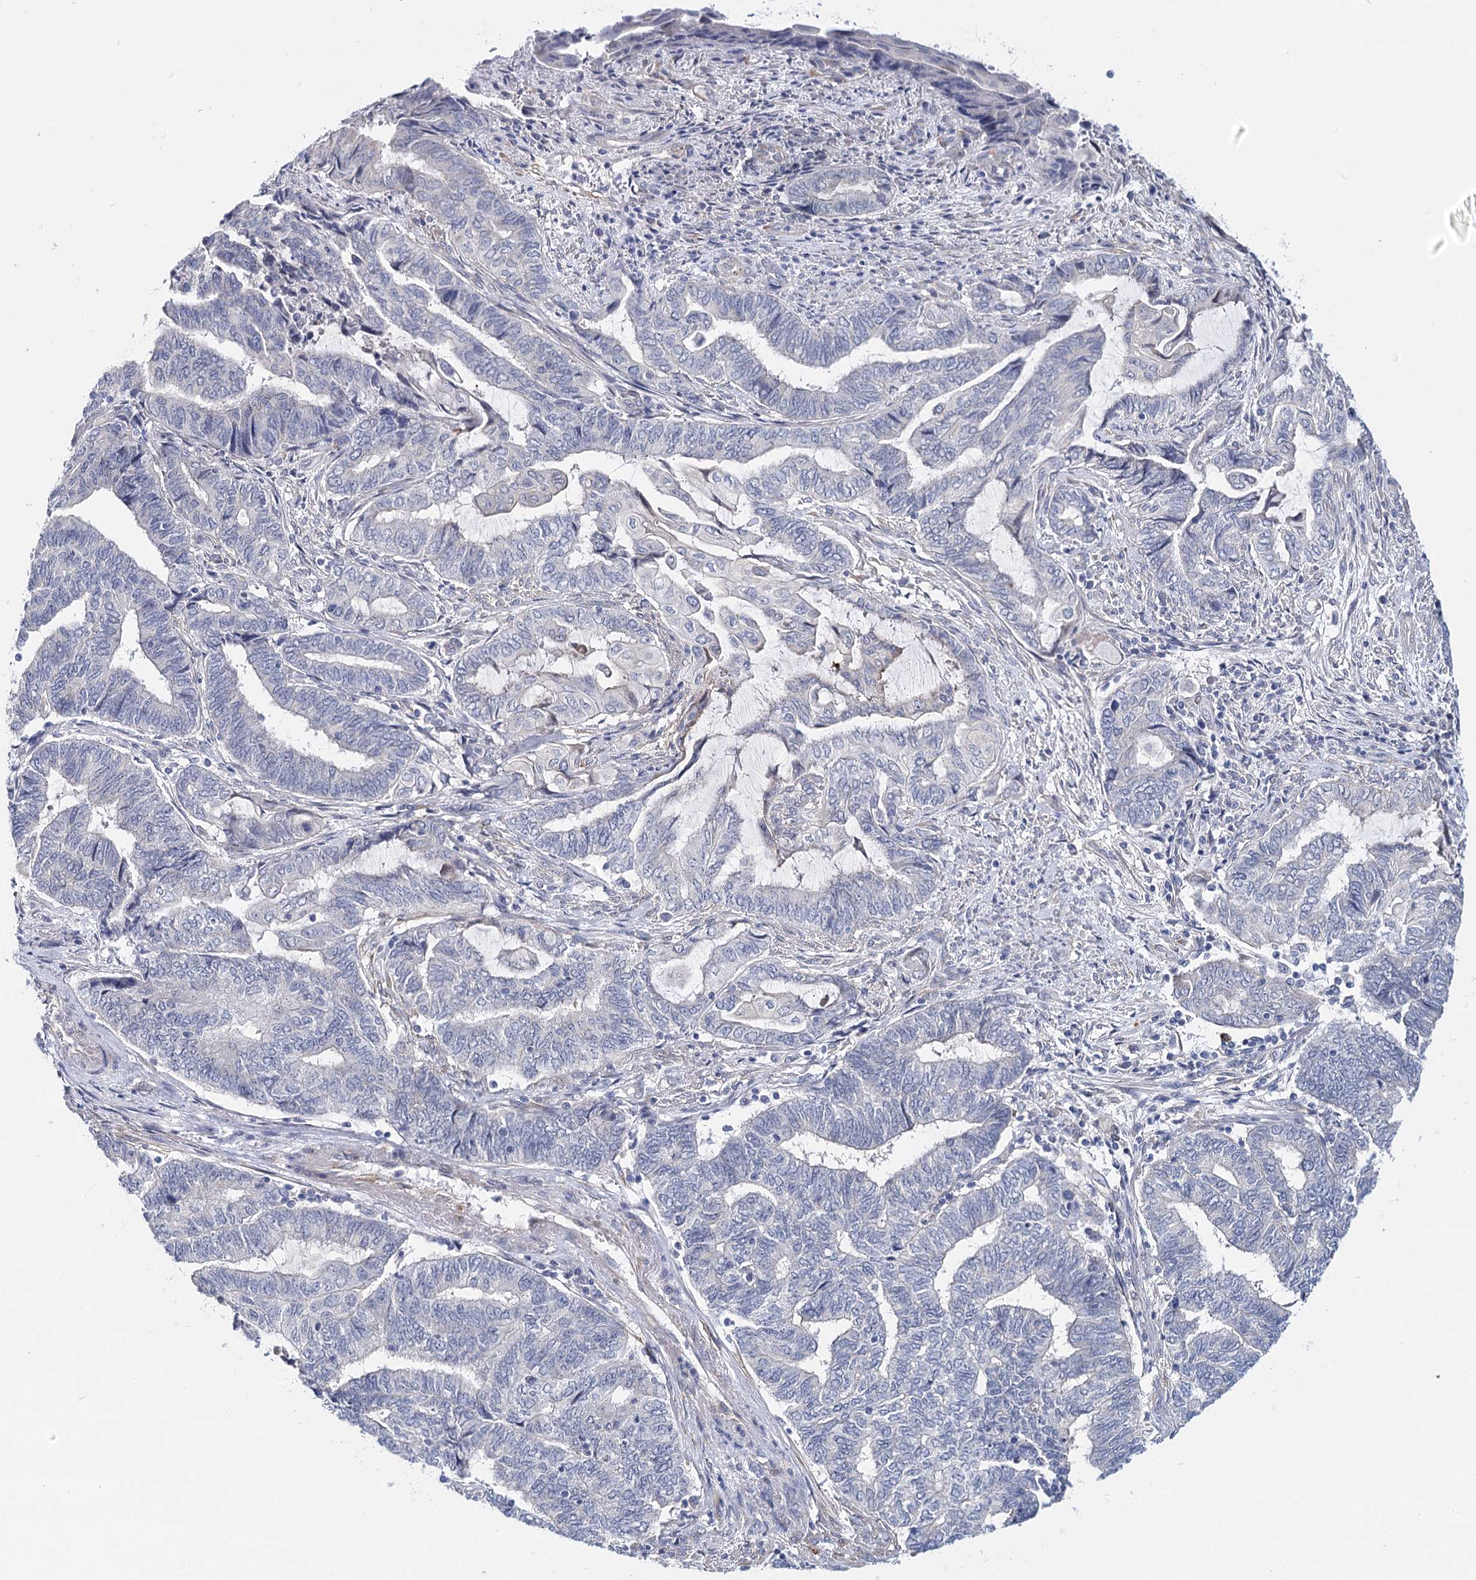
{"staining": {"intensity": "negative", "quantity": "none", "location": "none"}, "tissue": "endometrial cancer", "cell_type": "Tumor cells", "image_type": "cancer", "snomed": [{"axis": "morphology", "description": "Adenocarcinoma, NOS"}, {"axis": "topography", "description": "Uterus"}, {"axis": "topography", "description": "Endometrium"}], "caption": "The immunohistochemistry (IHC) histopathology image has no significant expression in tumor cells of endometrial cancer tissue. Brightfield microscopy of immunohistochemistry stained with DAB (brown) and hematoxylin (blue), captured at high magnification.", "gene": "TEX12", "patient": {"sex": "female", "age": 70}}